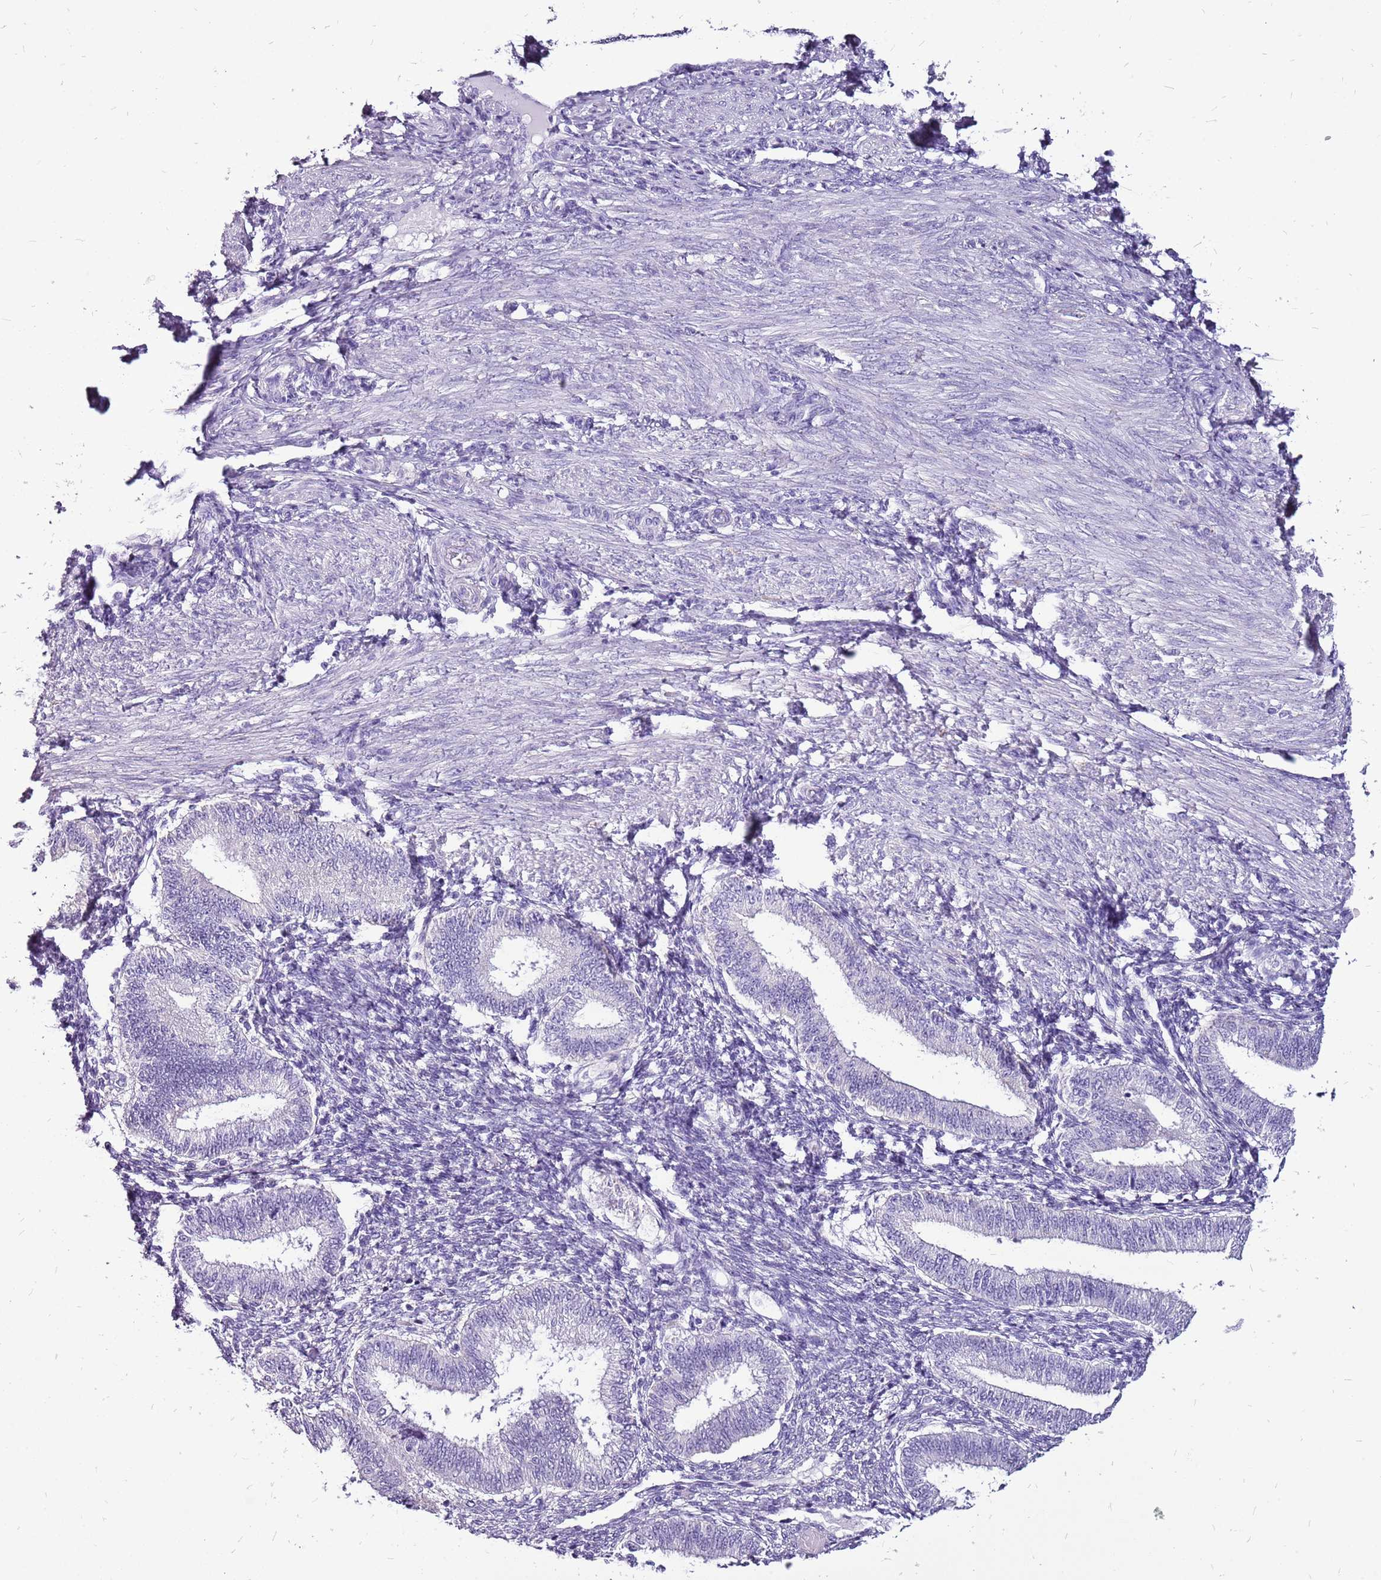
{"staining": {"intensity": "negative", "quantity": "none", "location": "none"}, "tissue": "endometrium", "cell_type": "Cells in endometrial stroma", "image_type": "normal", "snomed": [{"axis": "morphology", "description": "Normal tissue, NOS"}, {"axis": "topography", "description": "Endometrium"}], "caption": "A micrograph of human endometrium is negative for staining in cells in endometrial stroma. Nuclei are stained in blue.", "gene": "ACSS3", "patient": {"sex": "female", "age": 39}}